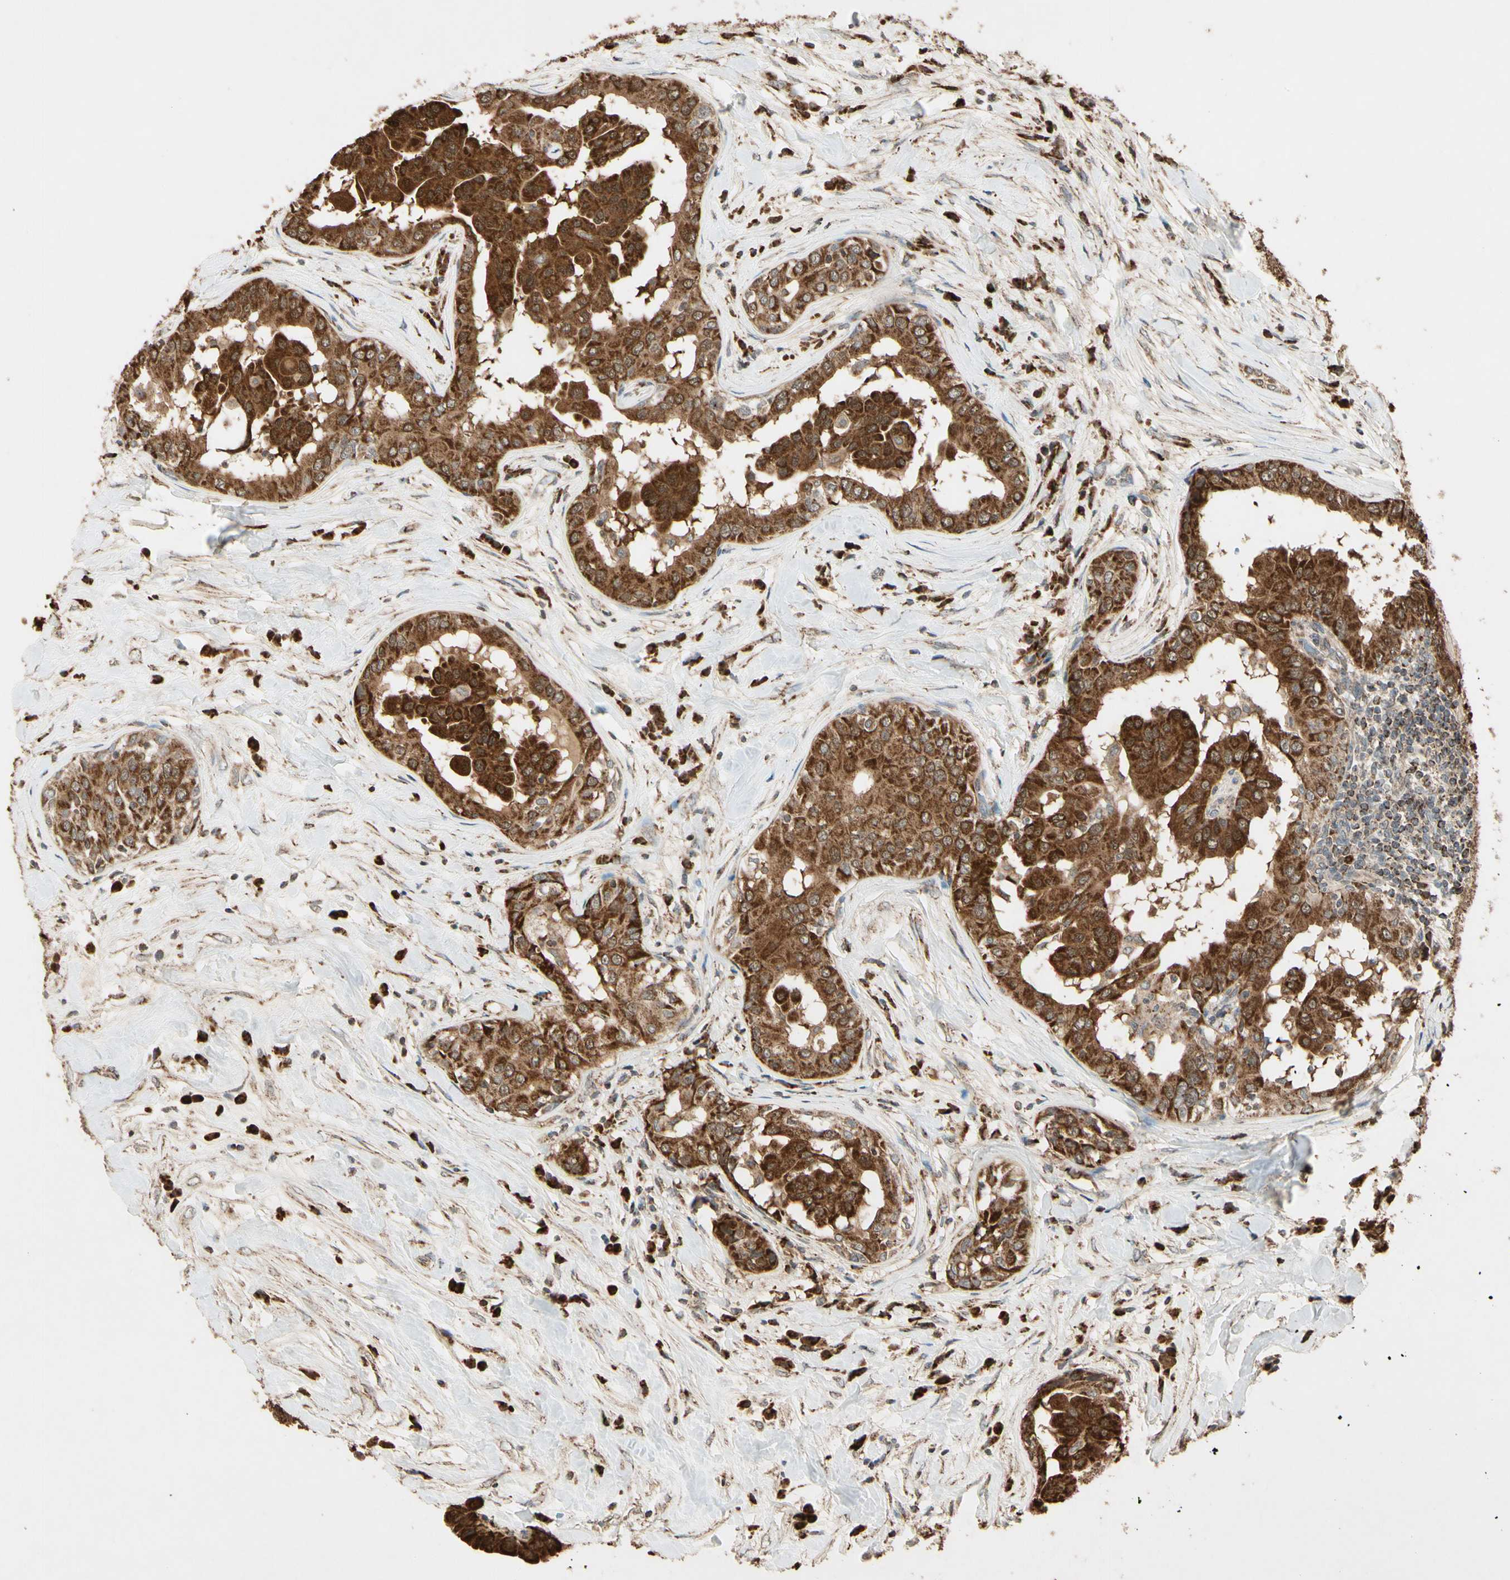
{"staining": {"intensity": "strong", "quantity": "25%-75%", "location": "cytoplasmic/membranous,nuclear"}, "tissue": "thyroid cancer", "cell_type": "Tumor cells", "image_type": "cancer", "snomed": [{"axis": "morphology", "description": "Papillary adenocarcinoma, NOS"}, {"axis": "topography", "description": "Thyroid gland"}], "caption": "Immunohistochemical staining of human papillary adenocarcinoma (thyroid) reveals strong cytoplasmic/membranous and nuclear protein staining in approximately 25%-75% of tumor cells.", "gene": "PRDX5", "patient": {"sex": "male", "age": 33}}